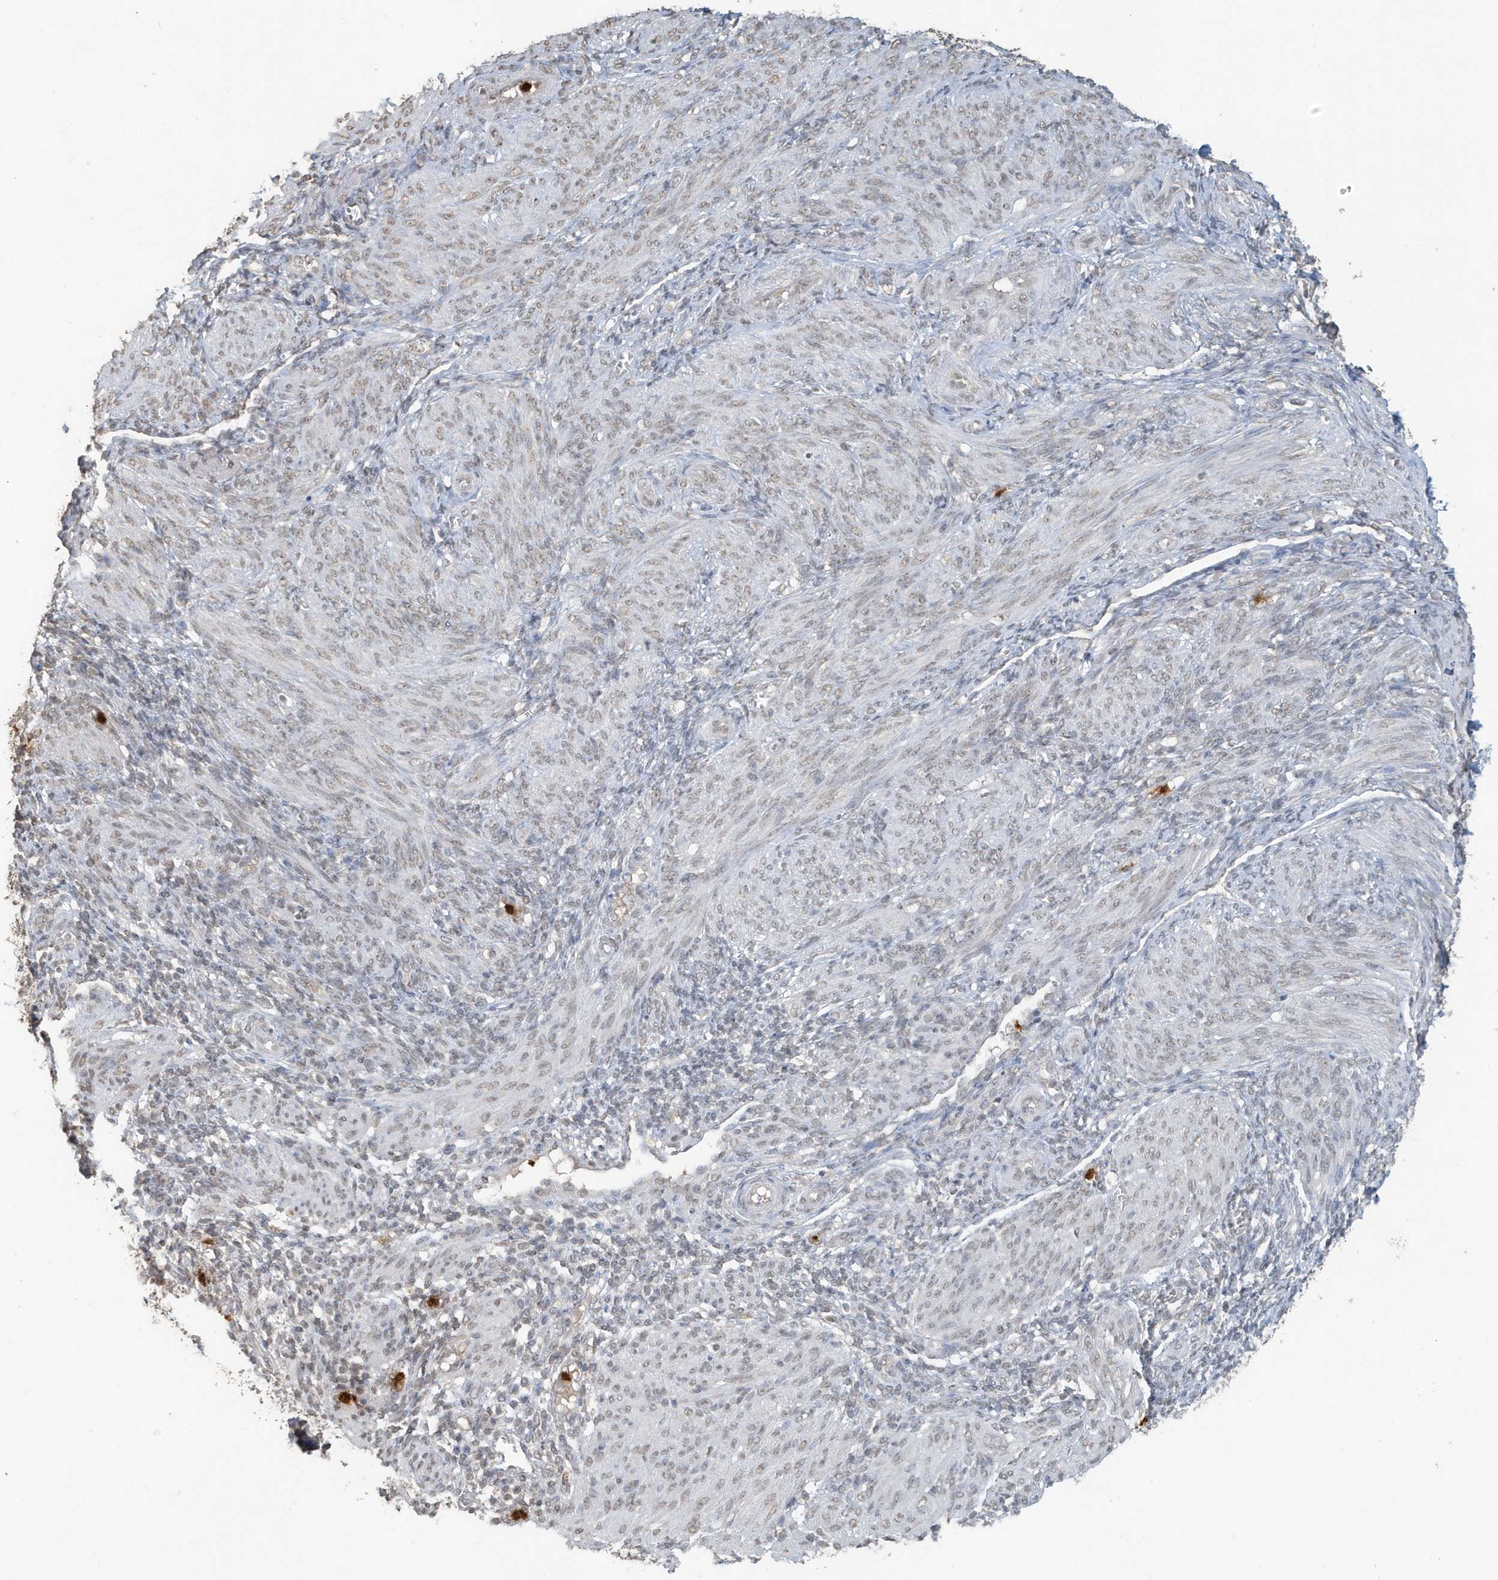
{"staining": {"intensity": "weak", "quantity": "25%-75%", "location": "nuclear"}, "tissue": "smooth muscle", "cell_type": "Smooth muscle cells", "image_type": "normal", "snomed": [{"axis": "morphology", "description": "Normal tissue, NOS"}, {"axis": "topography", "description": "Smooth muscle"}], "caption": "DAB immunohistochemical staining of normal human smooth muscle shows weak nuclear protein staining in approximately 25%-75% of smooth muscle cells.", "gene": "DEFA1", "patient": {"sex": "female", "age": 39}}